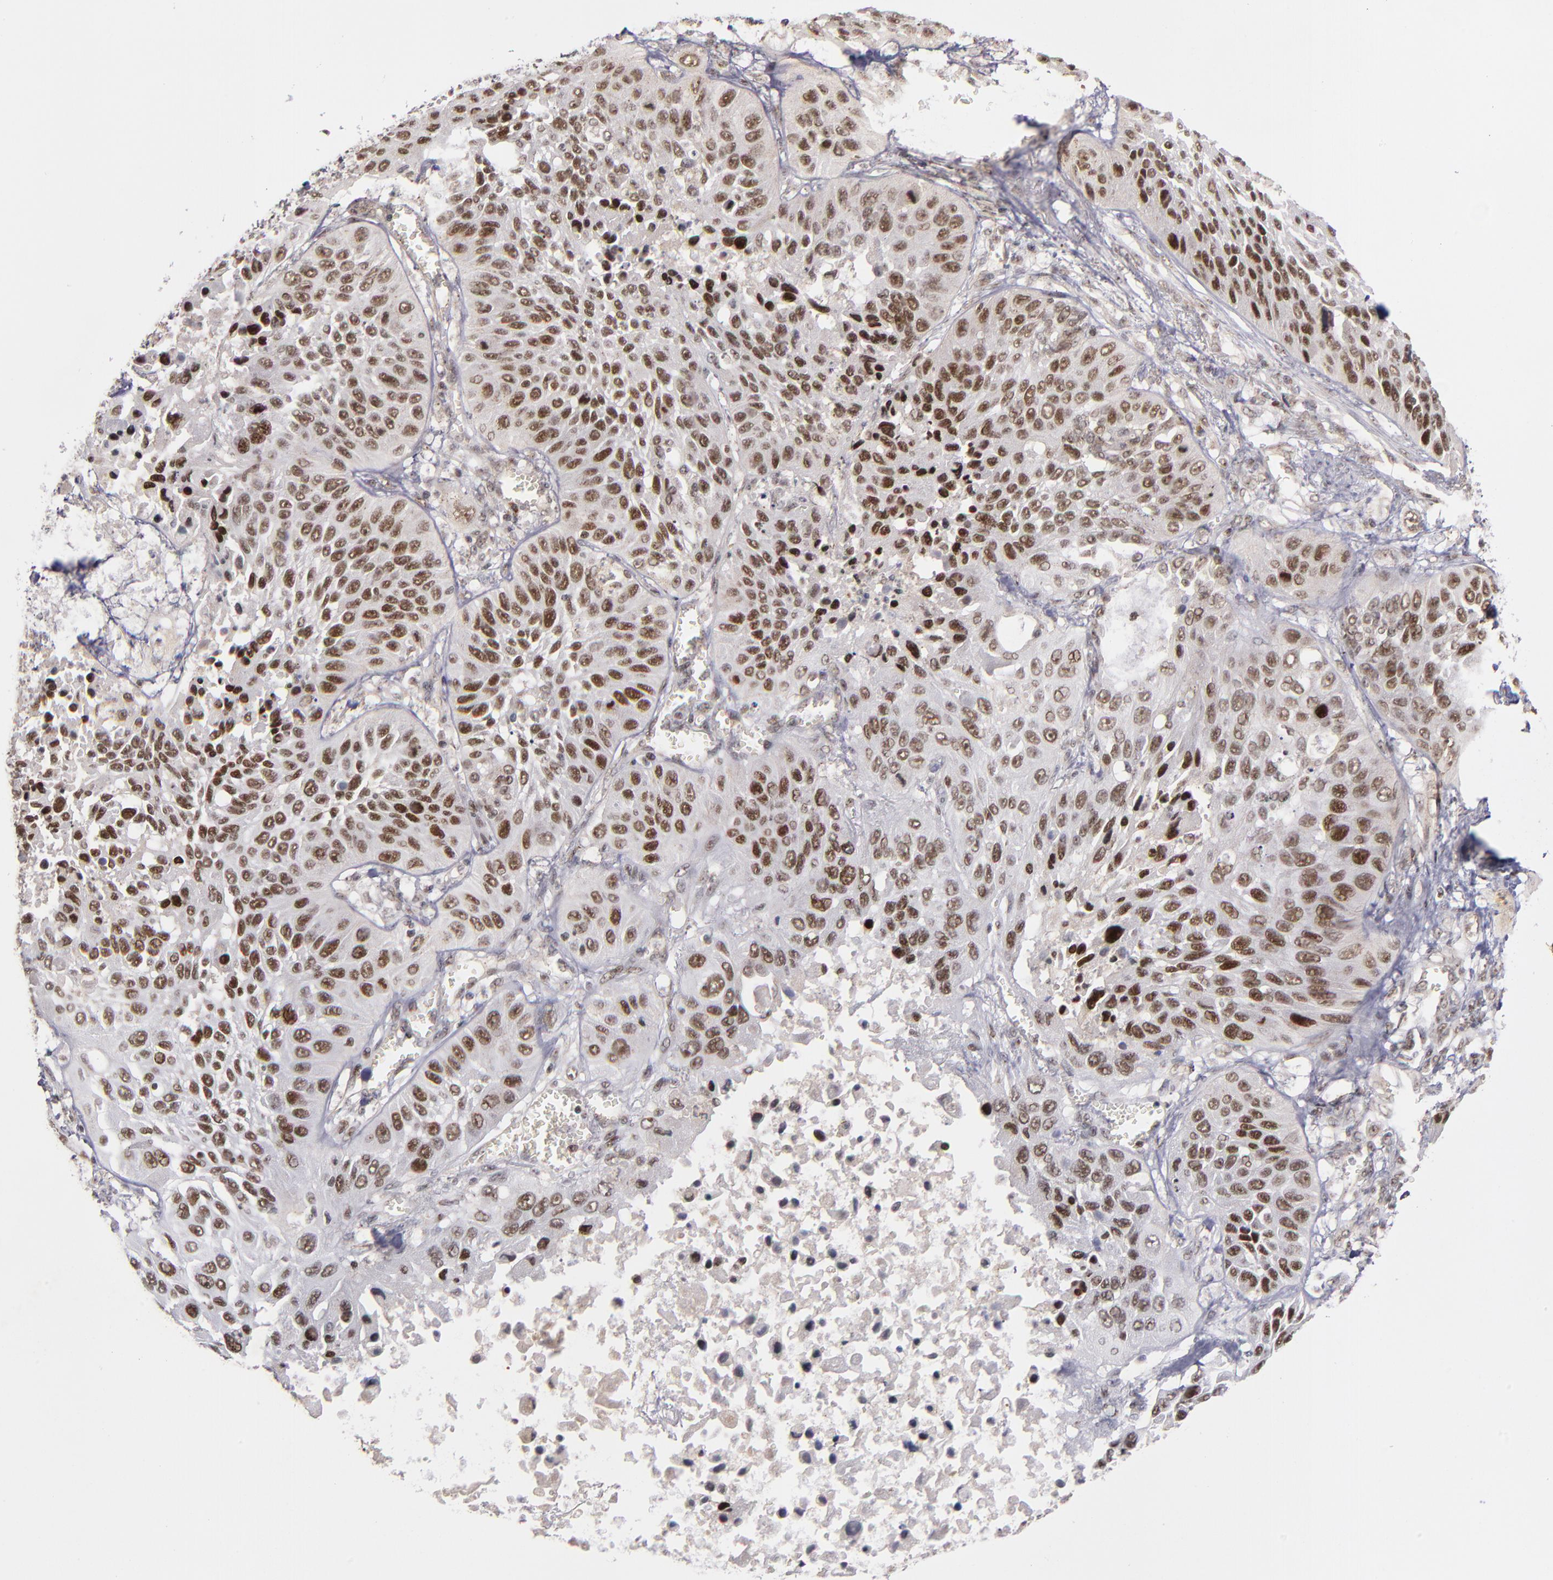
{"staining": {"intensity": "strong", "quantity": ">75%", "location": "nuclear"}, "tissue": "lung cancer", "cell_type": "Tumor cells", "image_type": "cancer", "snomed": [{"axis": "morphology", "description": "Squamous cell carcinoma, NOS"}, {"axis": "topography", "description": "Lung"}], "caption": "DAB (3,3'-diaminobenzidine) immunohistochemical staining of lung cancer displays strong nuclear protein expression in approximately >75% of tumor cells.", "gene": "KDM6A", "patient": {"sex": "female", "age": 76}}